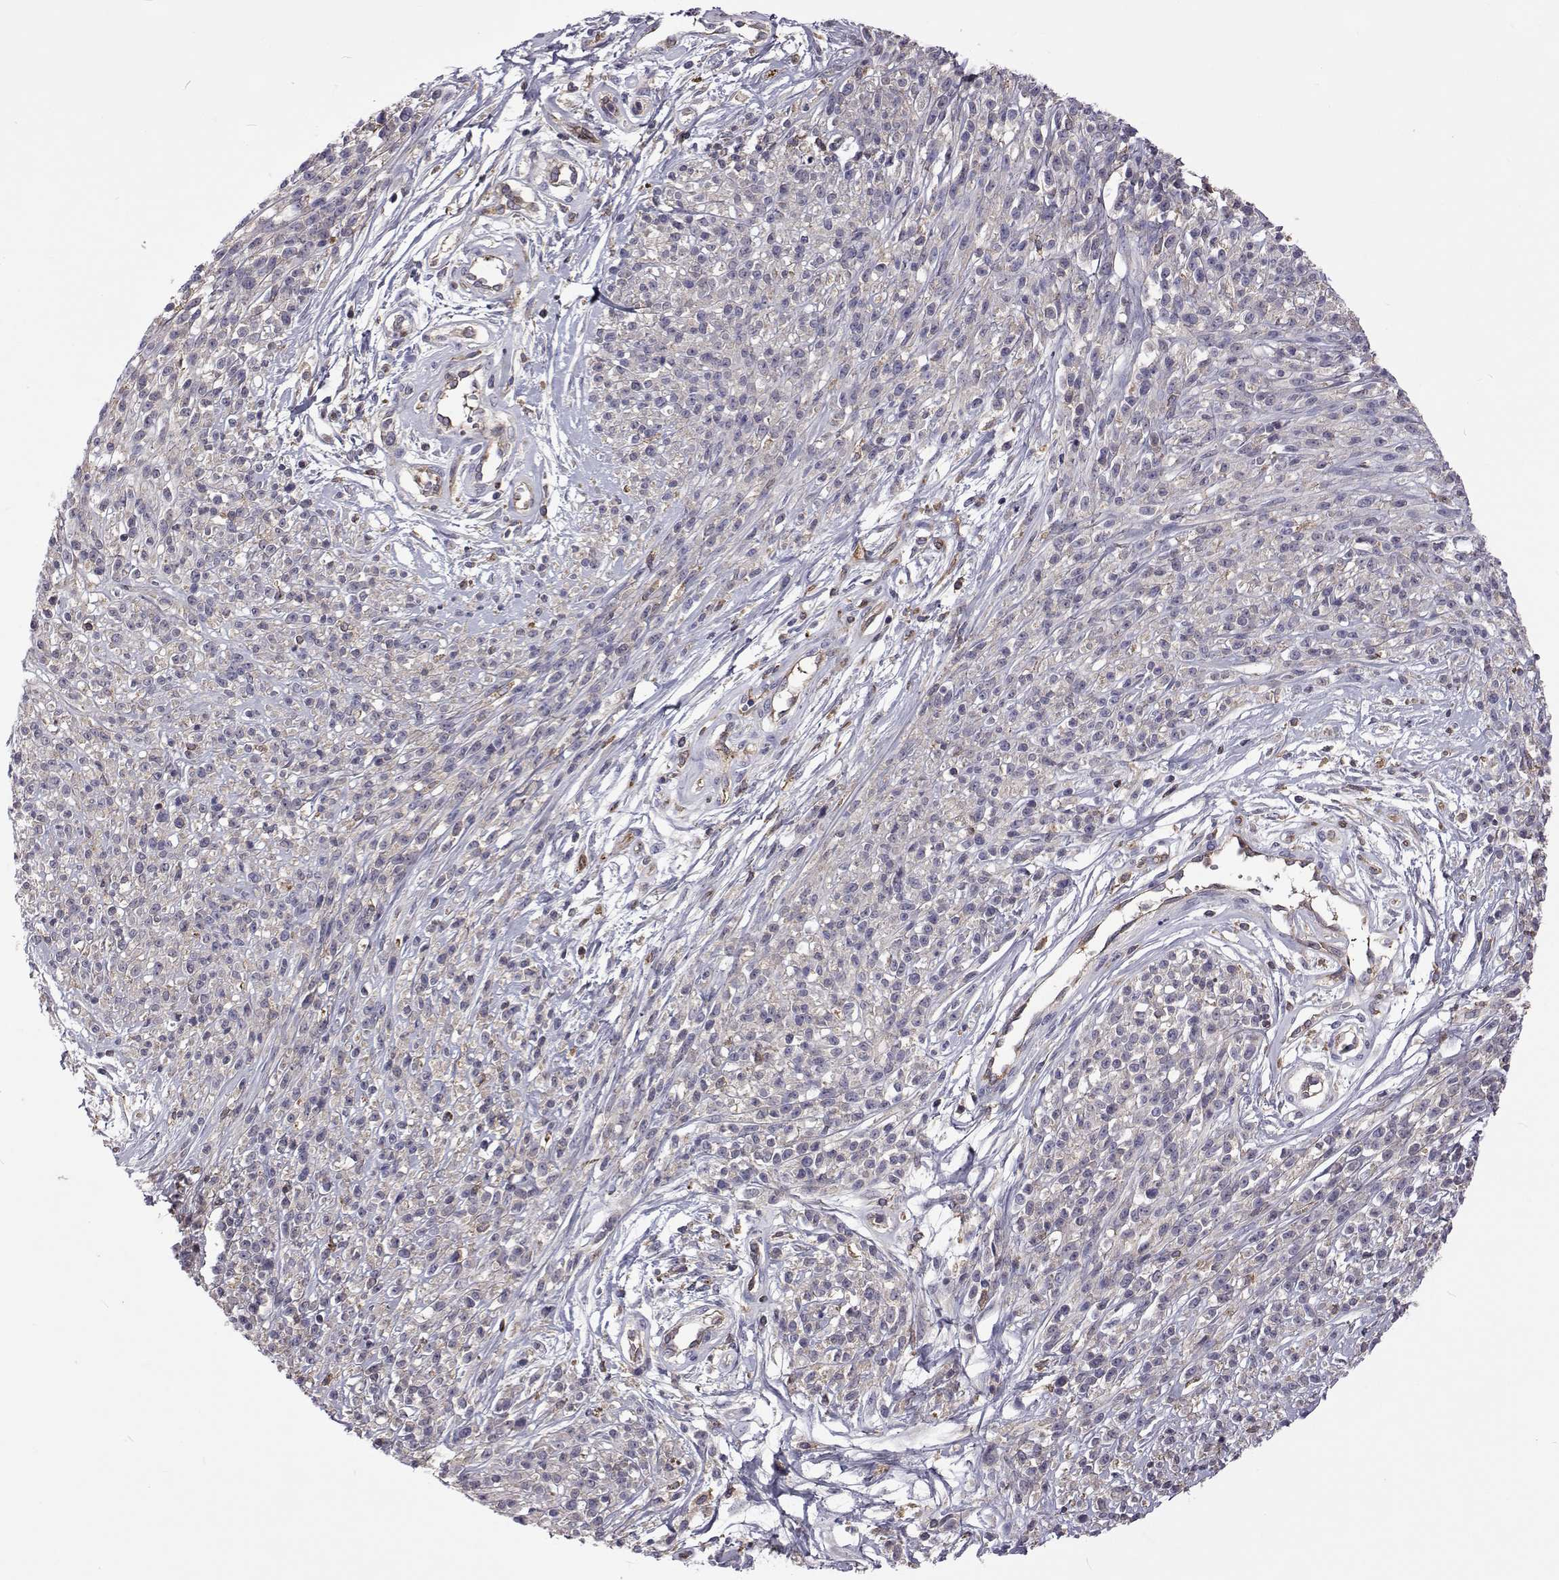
{"staining": {"intensity": "negative", "quantity": "none", "location": "none"}, "tissue": "melanoma", "cell_type": "Tumor cells", "image_type": "cancer", "snomed": [{"axis": "morphology", "description": "Malignant melanoma, NOS"}, {"axis": "topography", "description": "Skin"}, {"axis": "topography", "description": "Skin of trunk"}], "caption": "IHC photomicrograph of neoplastic tissue: human malignant melanoma stained with DAB displays no significant protein staining in tumor cells. (Stains: DAB IHC with hematoxylin counter stain, Microscopy: brightfield microscopy at high magnification).", "gene": "TCF15", "patient": {"sex": "male", "age": 74}}